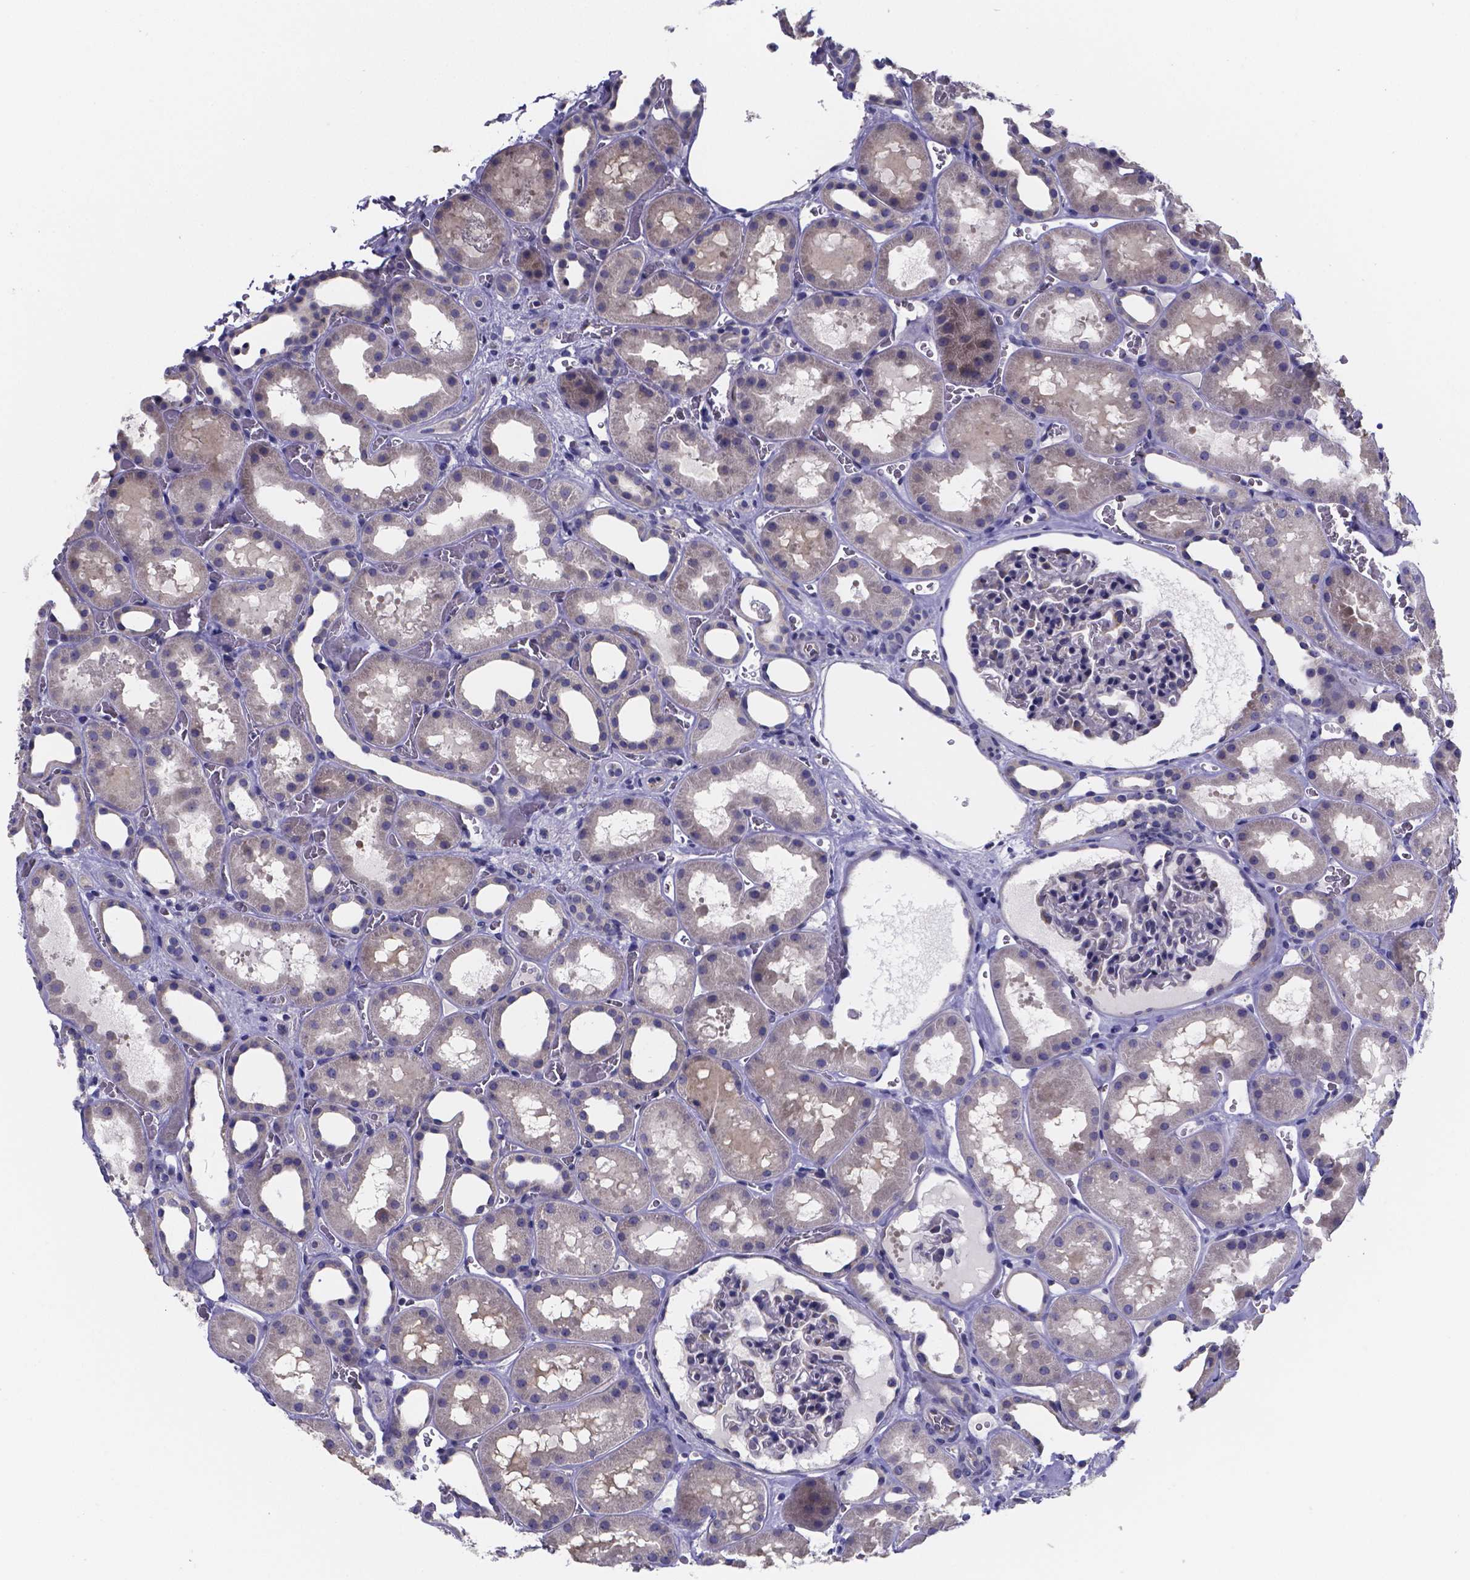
{"staining": {"intensity": "negative", "quantity": "none", "location": "none"}, "tissue": "kidney", "cell_type": "Cells in glomeruli", "image_type": "normal", "snomed": [{"axis": "morphology", "description": "Normal tissue, NOS"}, {"axis": "topography", "description": "Kidney"}], "caption": "Immunohistochemical staining of unremarkable human kidney shows no significant expression in cells in glomeruli. (Brightfield microscopy of DAB IHC at high magnification).", "gene": "SFRP4", "patient": {"sex": "female", "age": 41}}